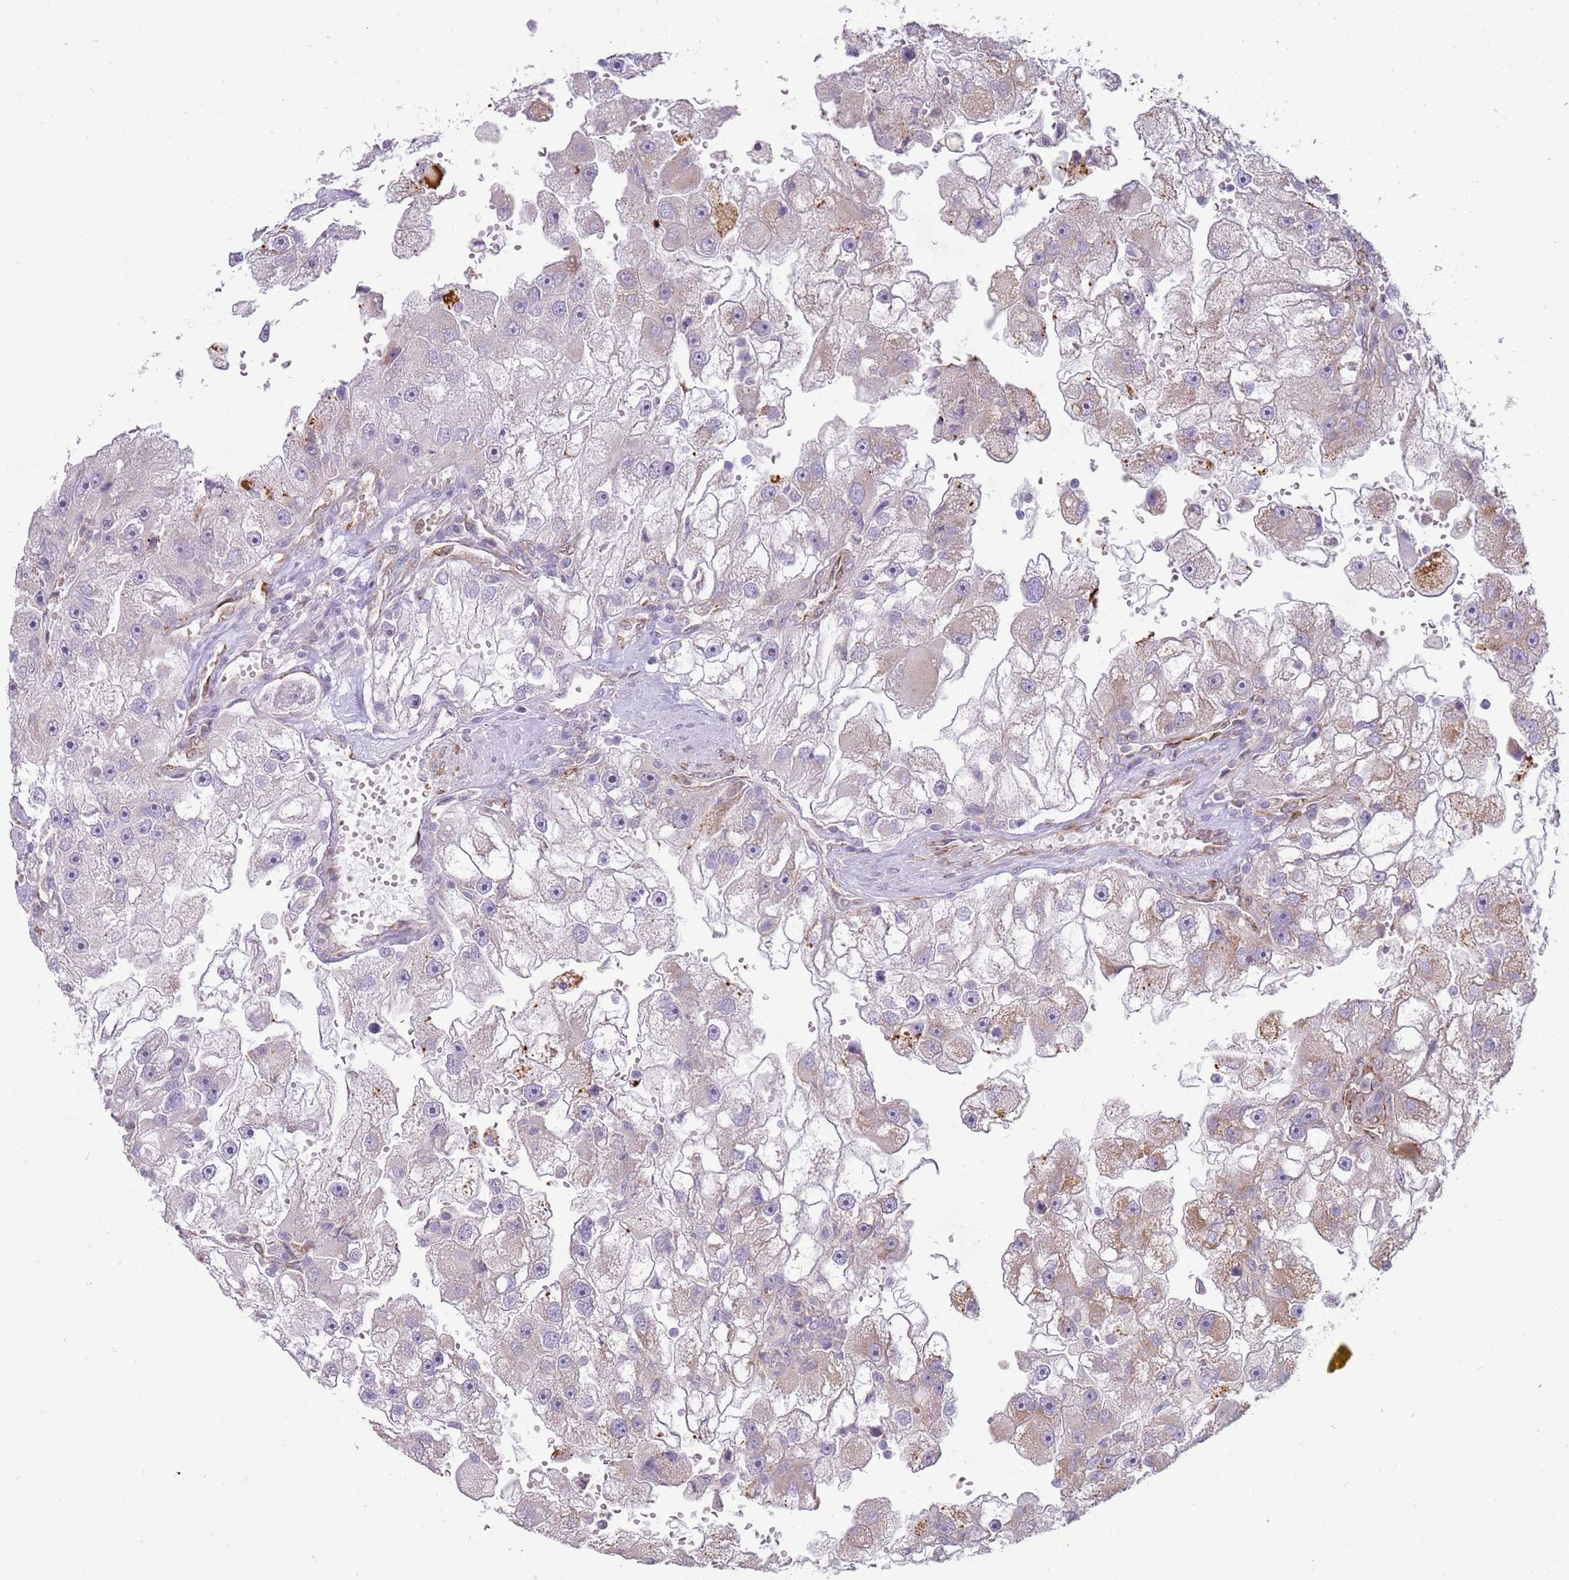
{"staining": {"intensity": "moderate", "quantity": "<25%", "location": "cytoplasmic/membranous"}, "tissue": "renal cancer", "cell_type": "Tumor cells", "image_type": "cancer", "snomed": [{"axis": "morphology", "description": "Adenocarcinoma, NOS"}, {"axis": "topography", "description": "Kidney"}], "caption": "This is a photomicrograph of IHC staining of adenocarcinoma (renal), which shows moderate expression in the cytoplasmic/membranous of tumor cells.", "gene": "GRAP", "patient": {"sex": "male", "age": 63}}